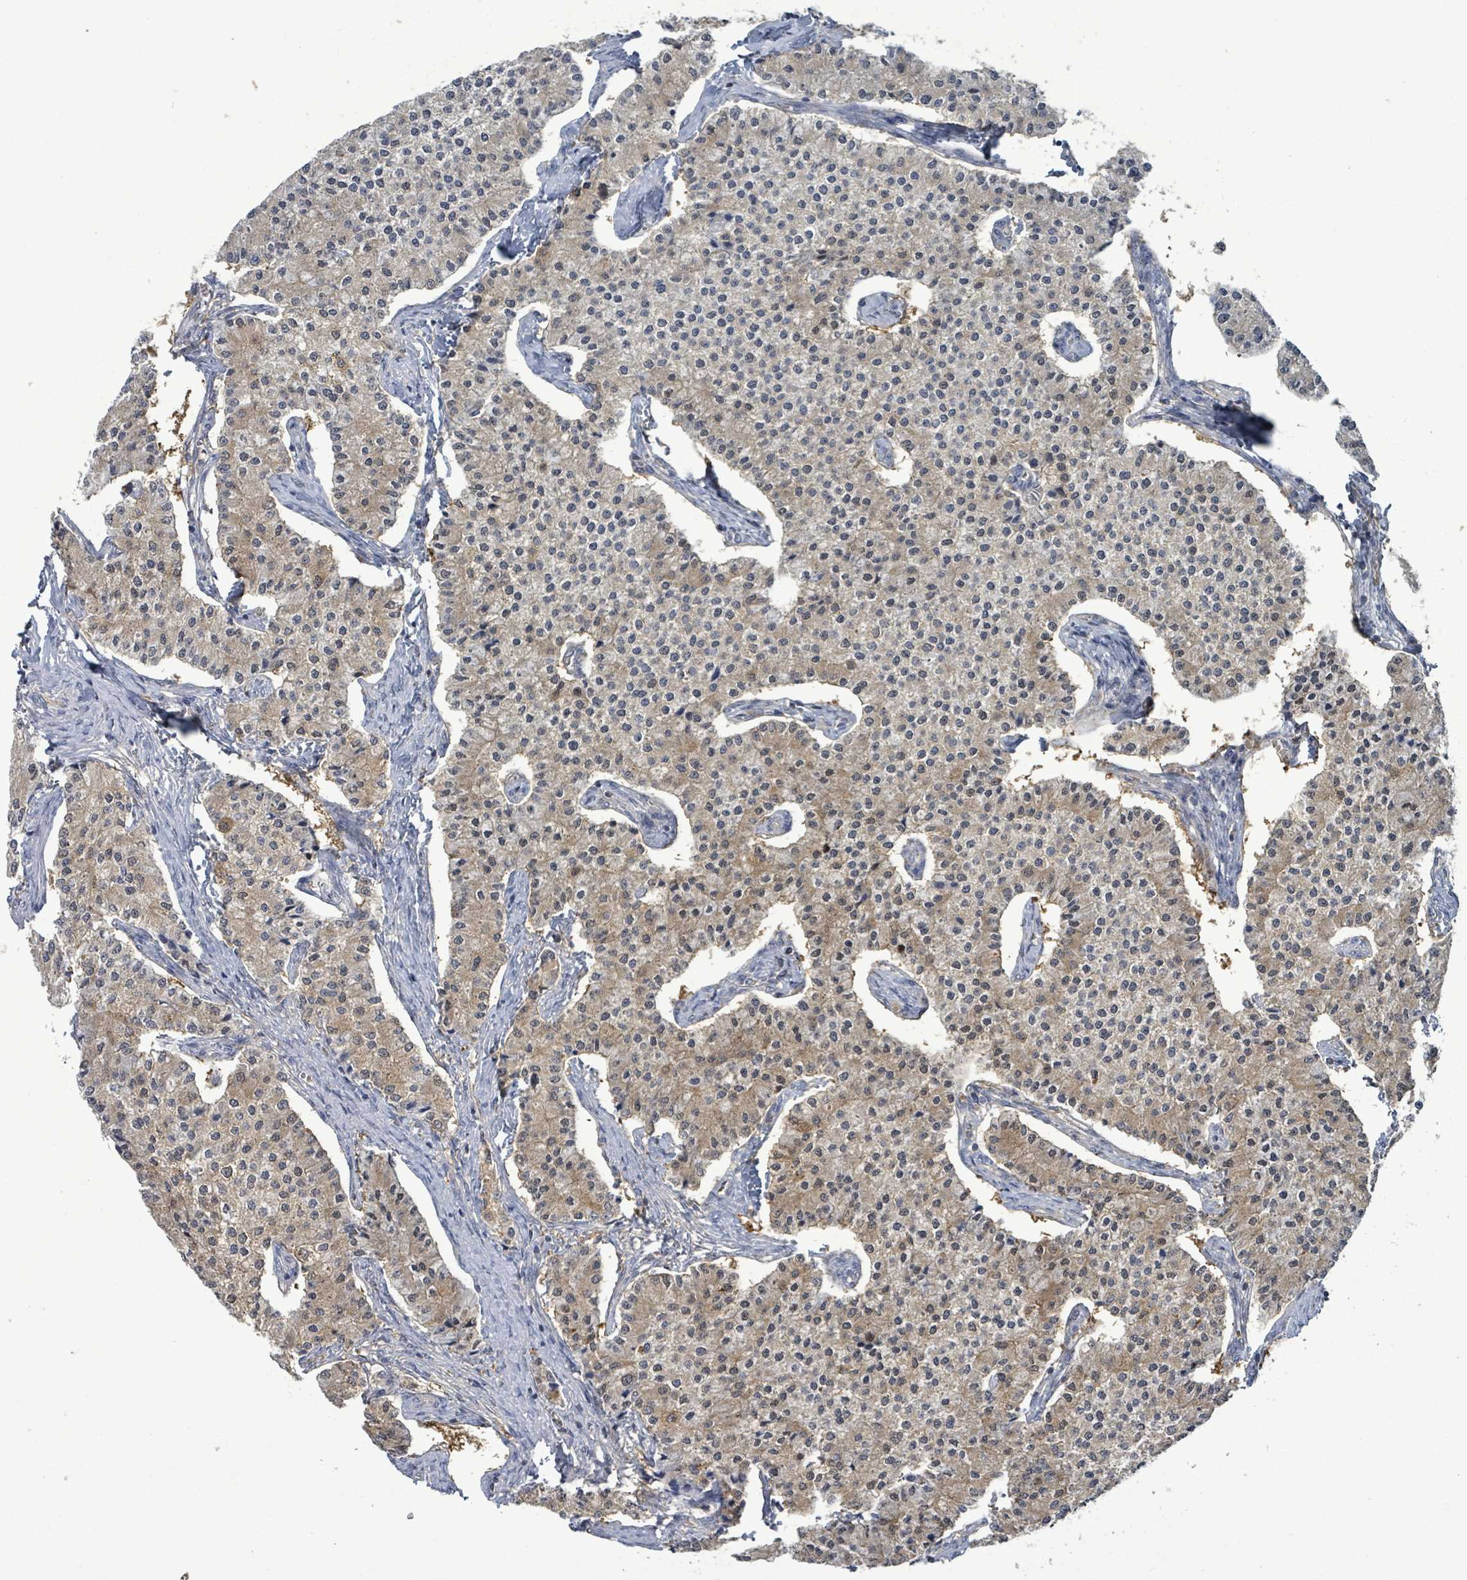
{"staining": {"intensity": "moderate", "quantity": "25%-75%", "location": "cytoplasmic/membranous"}, "tissue": "carcinoid", "cell_type": "Tumor cells", "image_type": "cancer", "snomed": [{"axis": "morphology", "description": "Carcinoid, malignant, NOS"}, {"axis": "topography", "description": "Colon"}], "caption": "Tumor cells exhibit medium levels of moderate cytoplasmic/membranous staining in about 25%-75% of cells in carcinoid.", "gene": "PGAM1", "patient": {"sex": "female", "age": 52}}